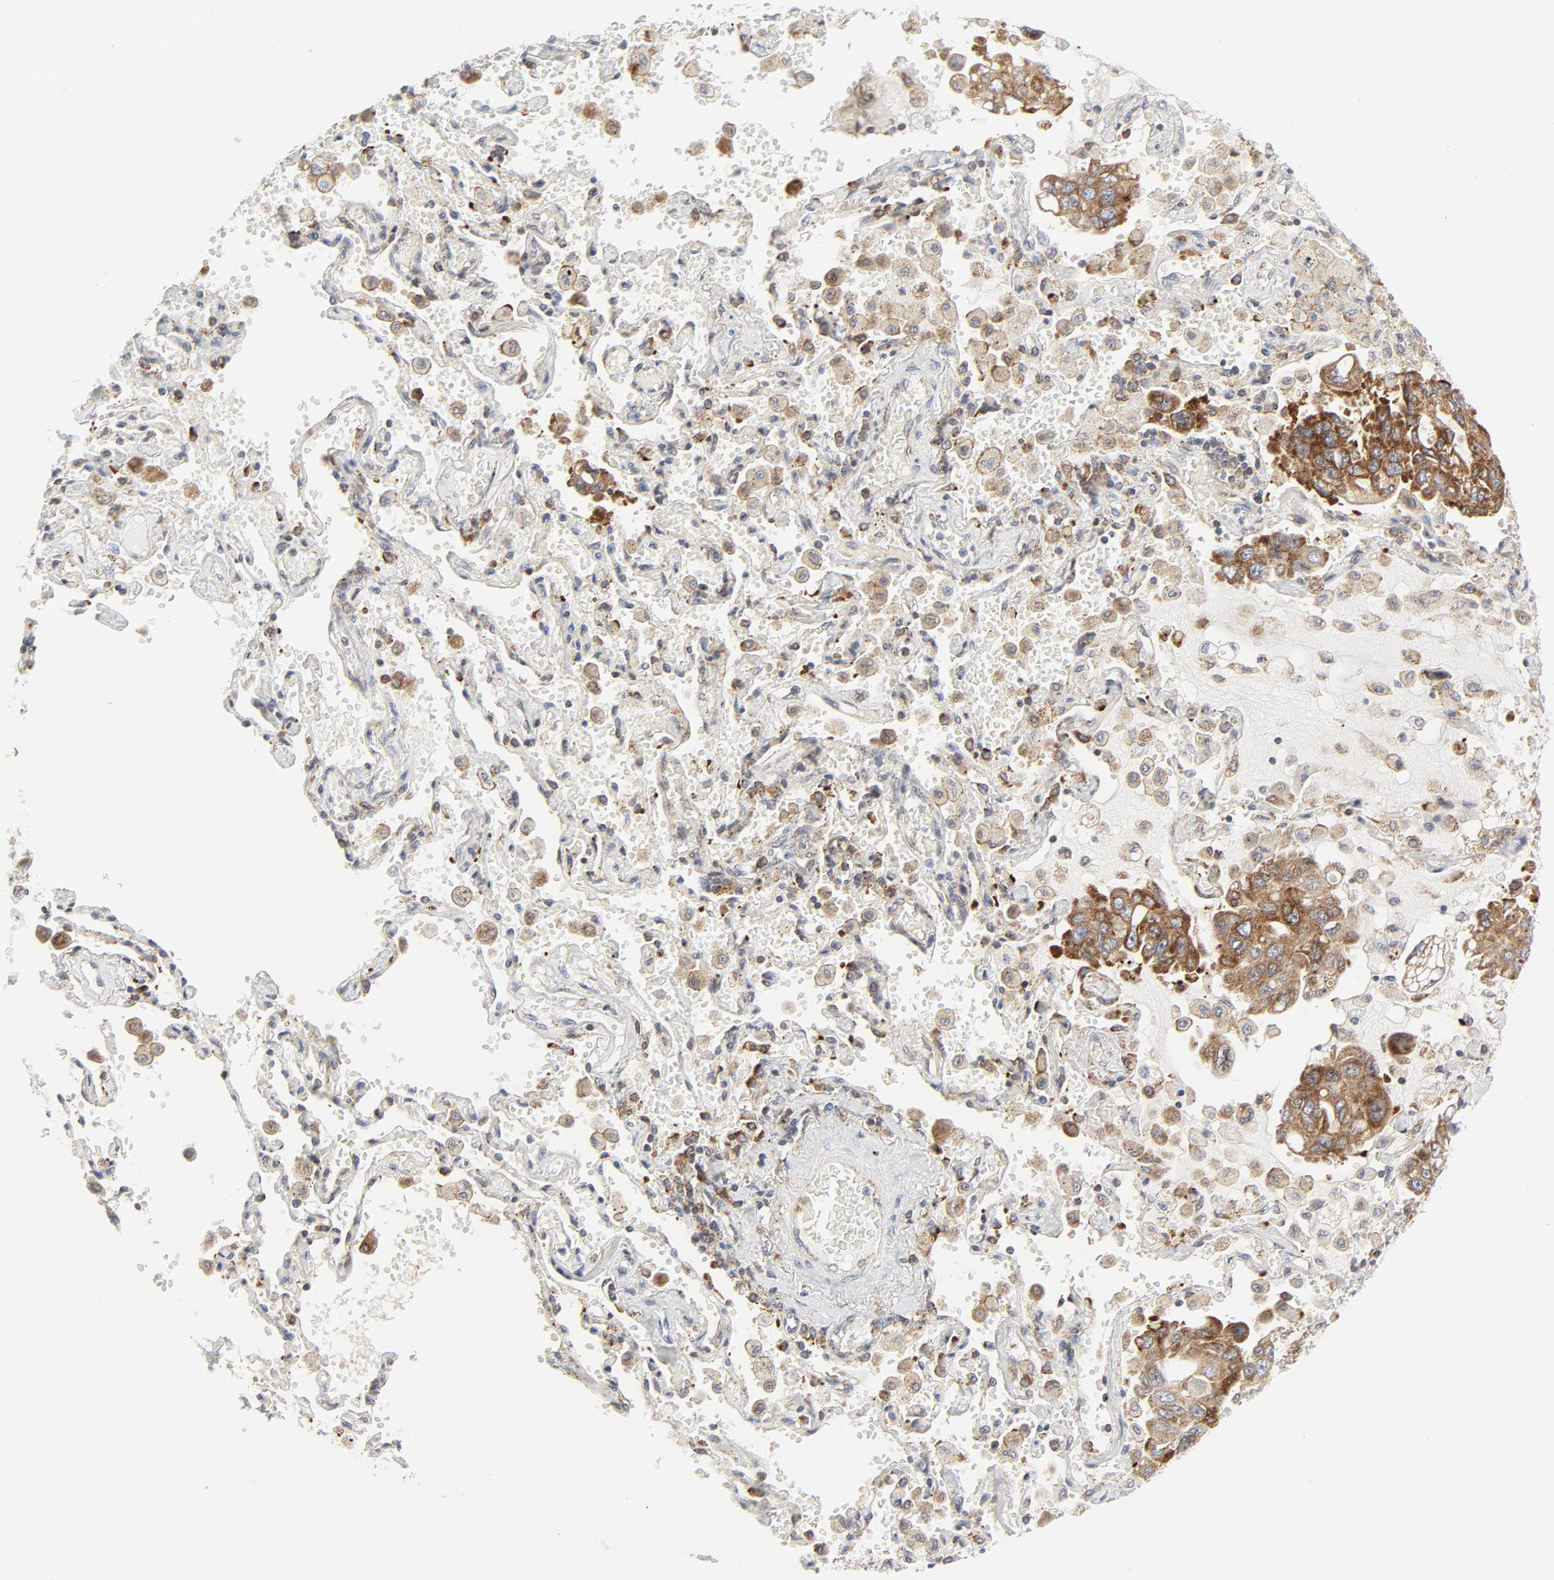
{"staining": {"intensity": "moderate", "quantity": ">75%", "location": "cytoplasmic/membranous"}, "tissue": "lung cancer", "cell_type": "Tumor cells", "image_type": "cancer", "snomed": [{"axis": "morphology", "description": "Adenocarcinoma, NOS"}, {"axis": "topography", "description": "Lung"}], "caption": "Adenocarcinoma (lung) stained with a brown dye displays moderate cytoplasmic/membranous positive staining in about >75% of tumor cells.", "gene": "LRP6", "patient": {"sex": "male", "age": 64}}